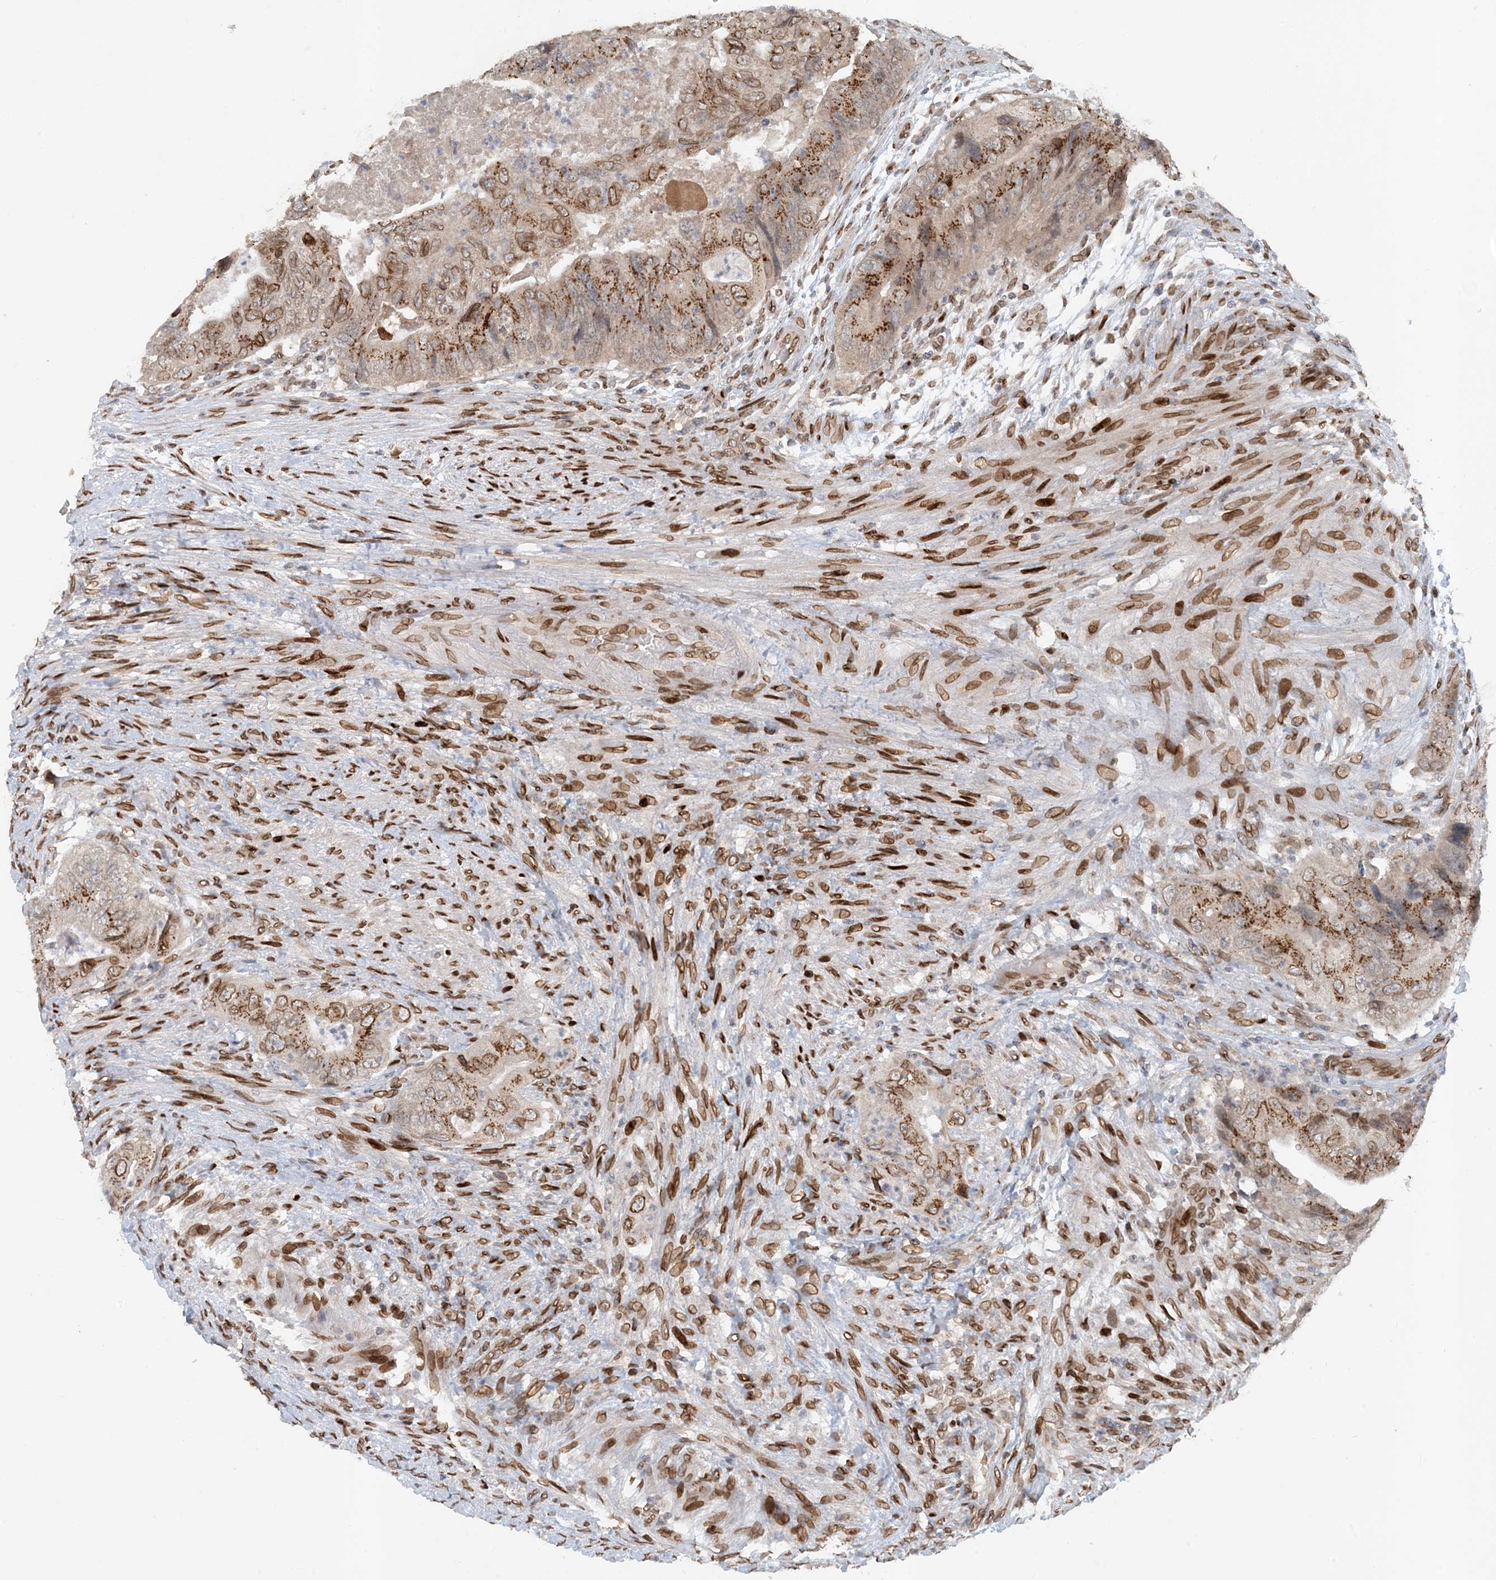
{"staining": {"intensity": "moderate", "quantity": ">75%", "location": "cytoplasmic/membranous"}, "tissue": "colorectal cancer", "cell_type": "Tumor cells", "image_type": "cancer", "snomed": [{"axis": "morphology", "description": "Adenocarcinoma, NOS"}, {"axis": "topography", "description": "Rectum"}], "caption": "Moderate cytoplasmic/membranous staining is appreciated in about >75% of tumor cells in colorectal cancer (adenocarcinoma). (DAB IHC, brown staining for protein, blue staining for nuclei).", "gene": "SLC35A2", "patient": {"sex": "male", "age": 63}}